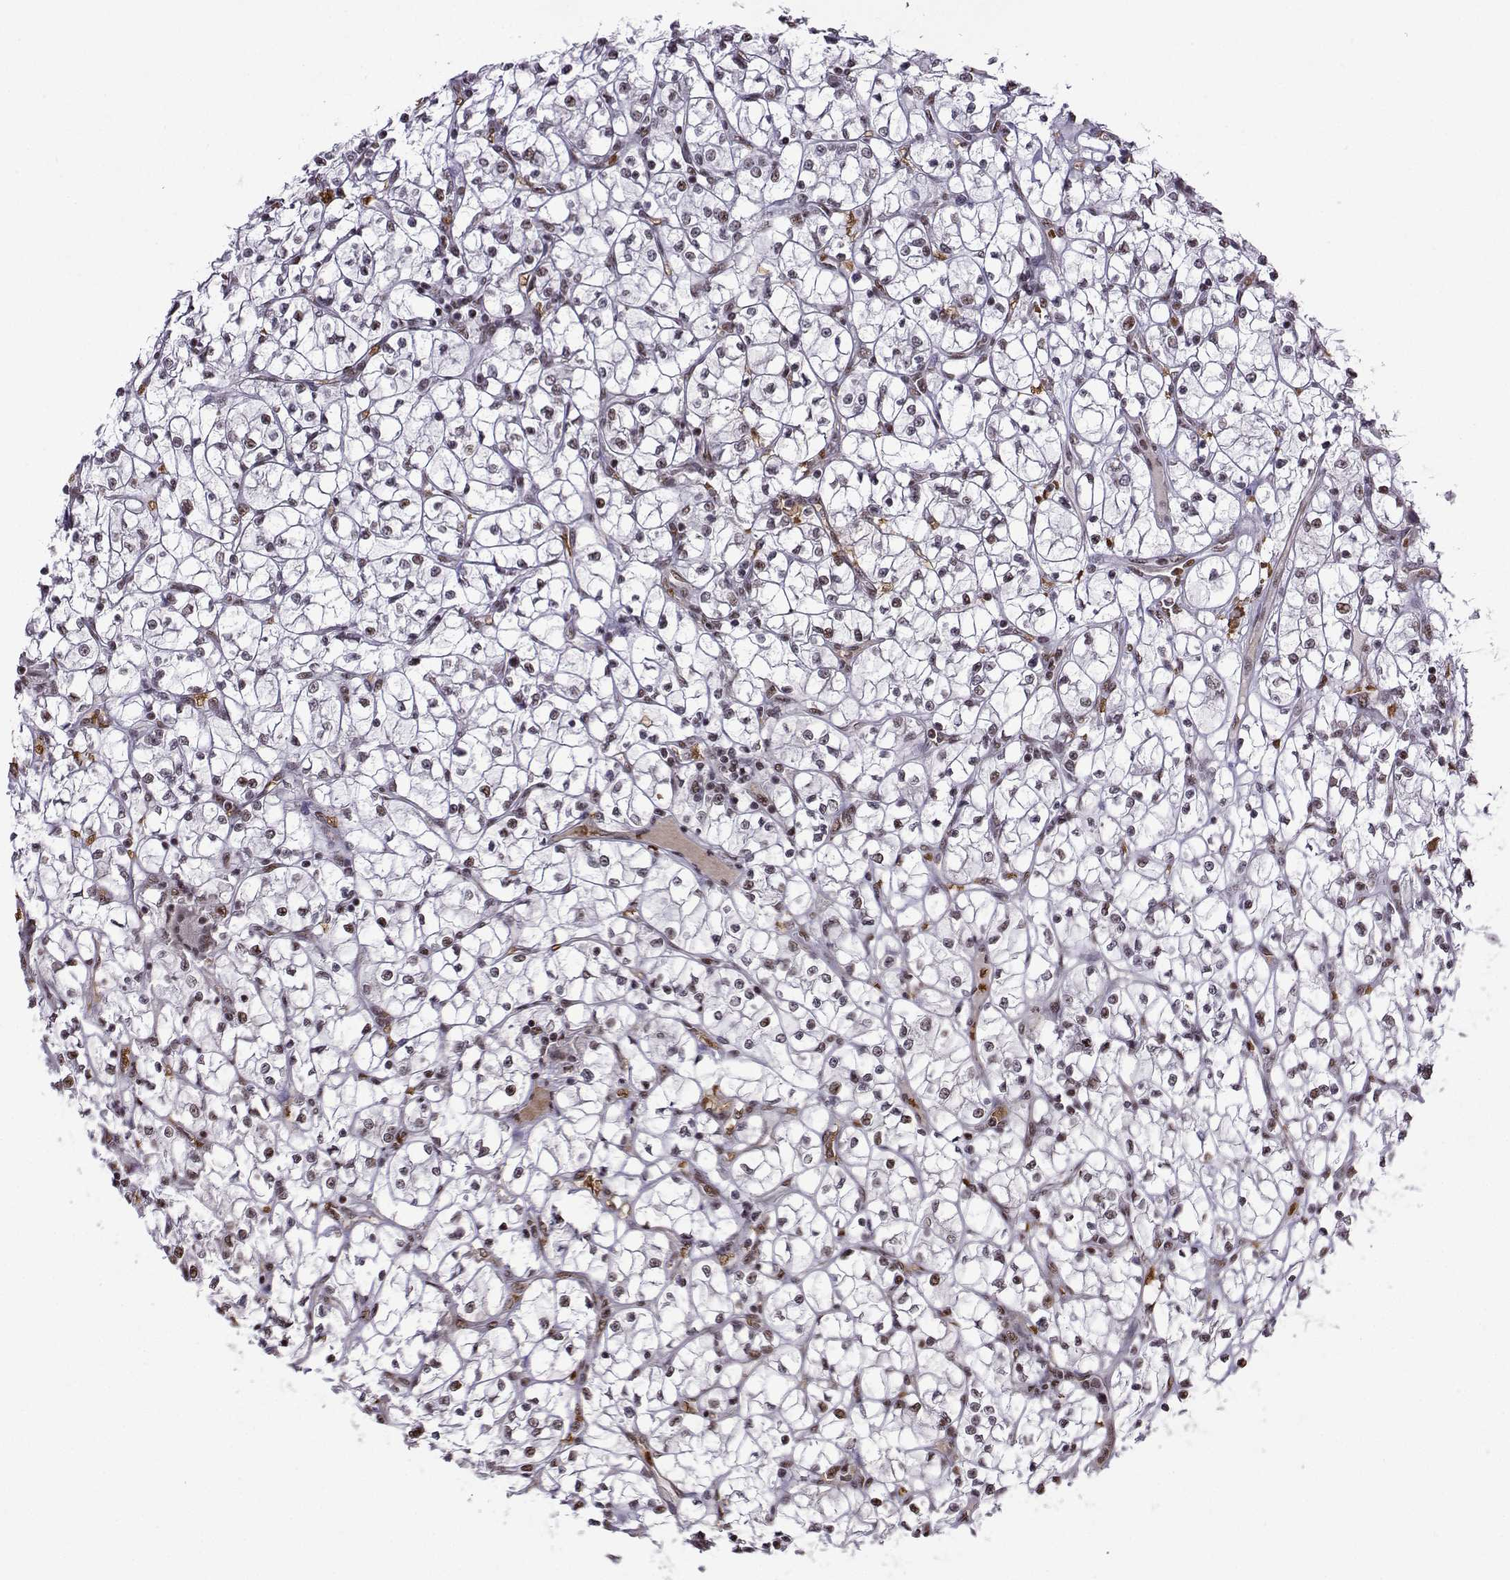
{"staining": {"intensity": "negative", "quantity": "none", "location": "none"}, "tissue": "renal cancer", "cell_type": "Tumor cells", "image_type": "cancer", "snomed": [{"axis": "morphology", "description": "Adenocarcinoma, NOS"}, {"axis": "topography", "description": "Kidney"}], "caption": "Protein analysis of adenocarcinoma (renal) shows no significant staining in tumor cells. Nuclei are stained in blue.", "gene": "CCNK", "patient": {"sex": "female", "age": 64}}